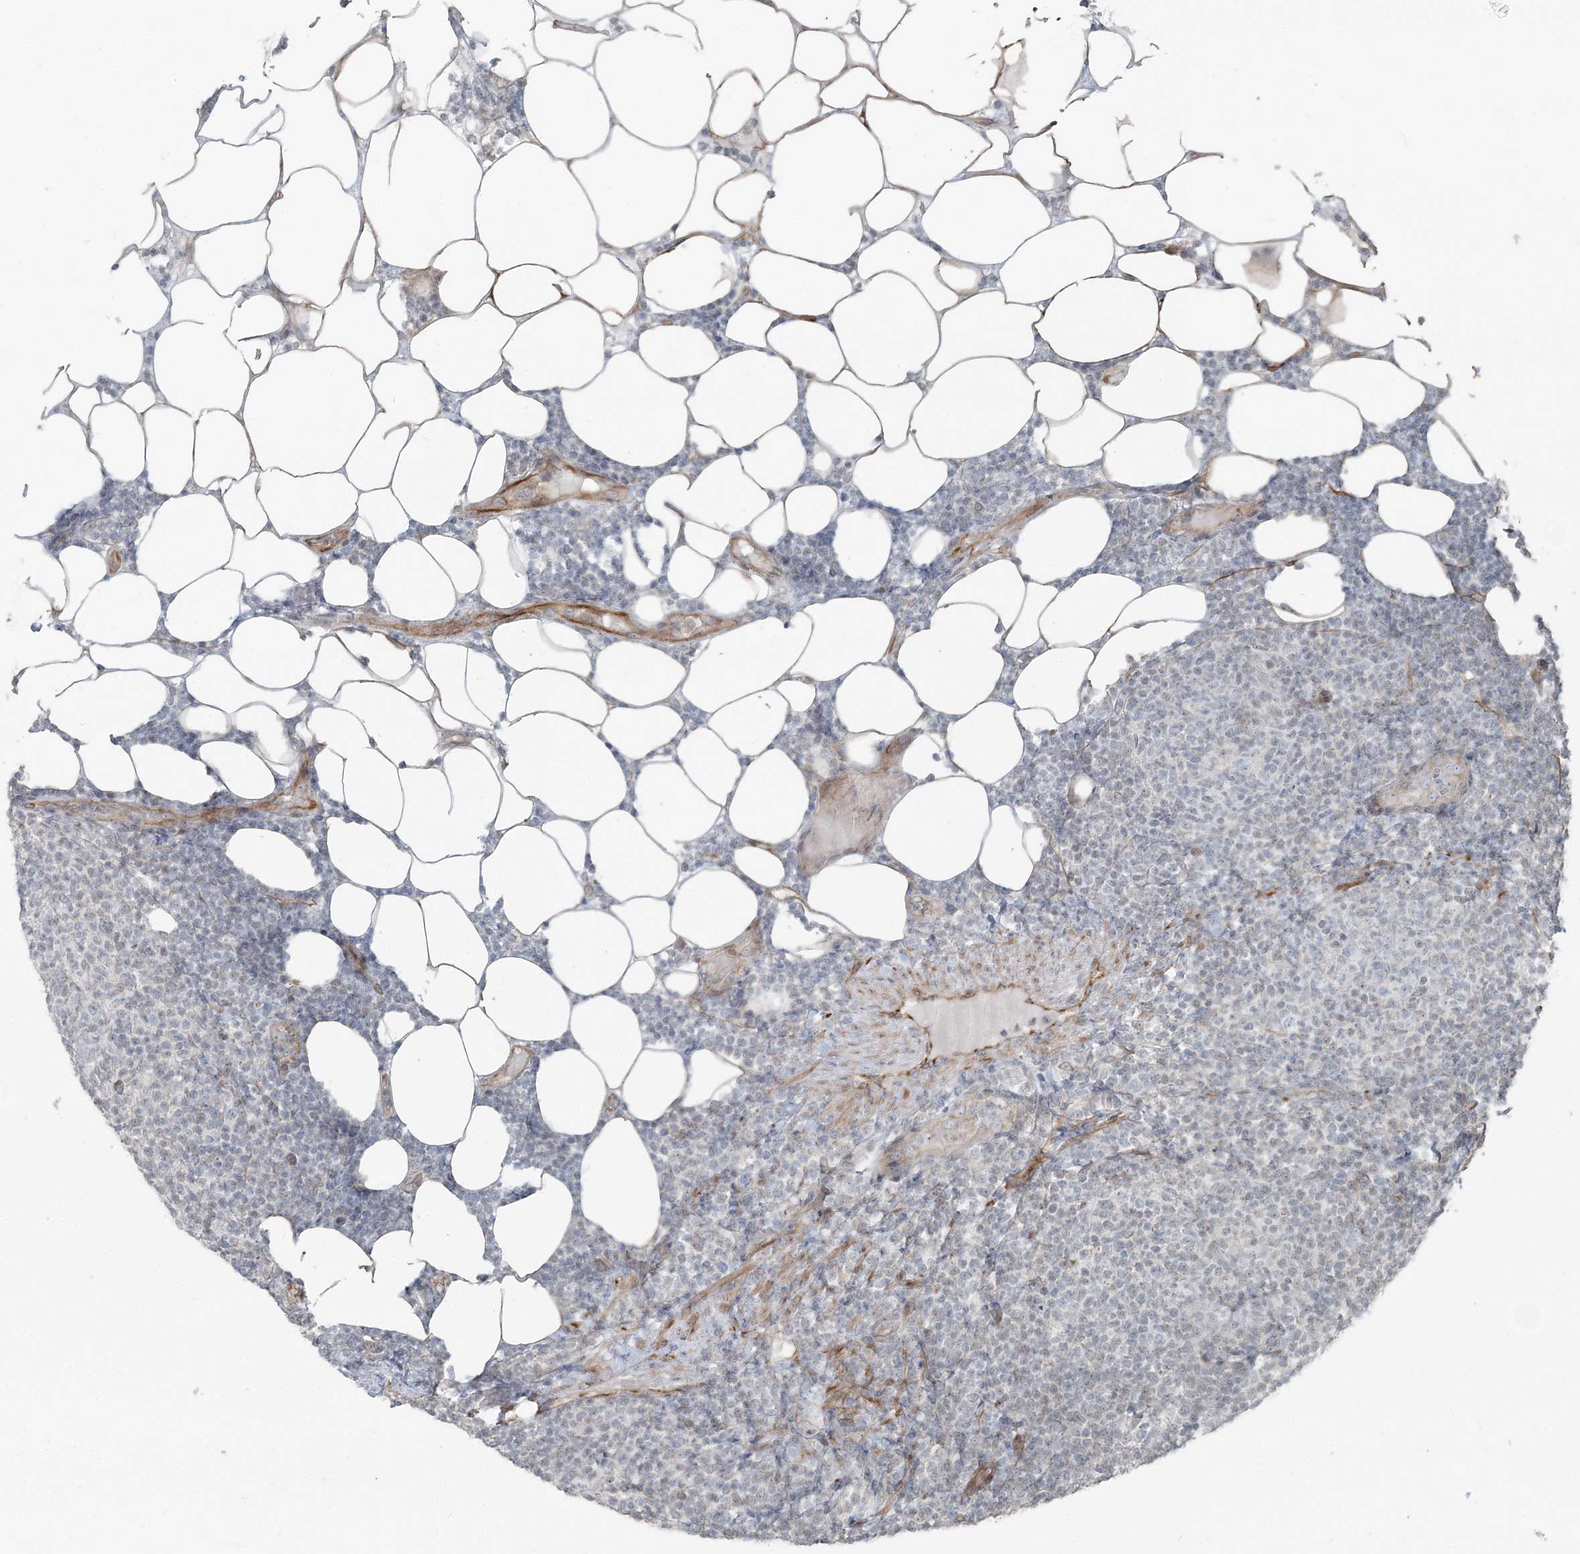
{"staining": {"intensity": "negative", "quantity": "none", "location": "none"}, "tissue": "lymphoma", "cell_type": "Tumor cells", "image_type": "cancer", "snomed": [{"axis": "morphology", "description": "Malignant lymphoma, non-Hodgkin's type, Low grade"}, {"axis": "topography", "description": "Lymph node"}], "caption": "This is an immunohistochemistry image of human low-grade malignant lymphoma, non-Hodgkin's type. There is no positivity in tumor cells.", "gene": "FBXL17", "patient": {"sex": "male", "age": 66}}